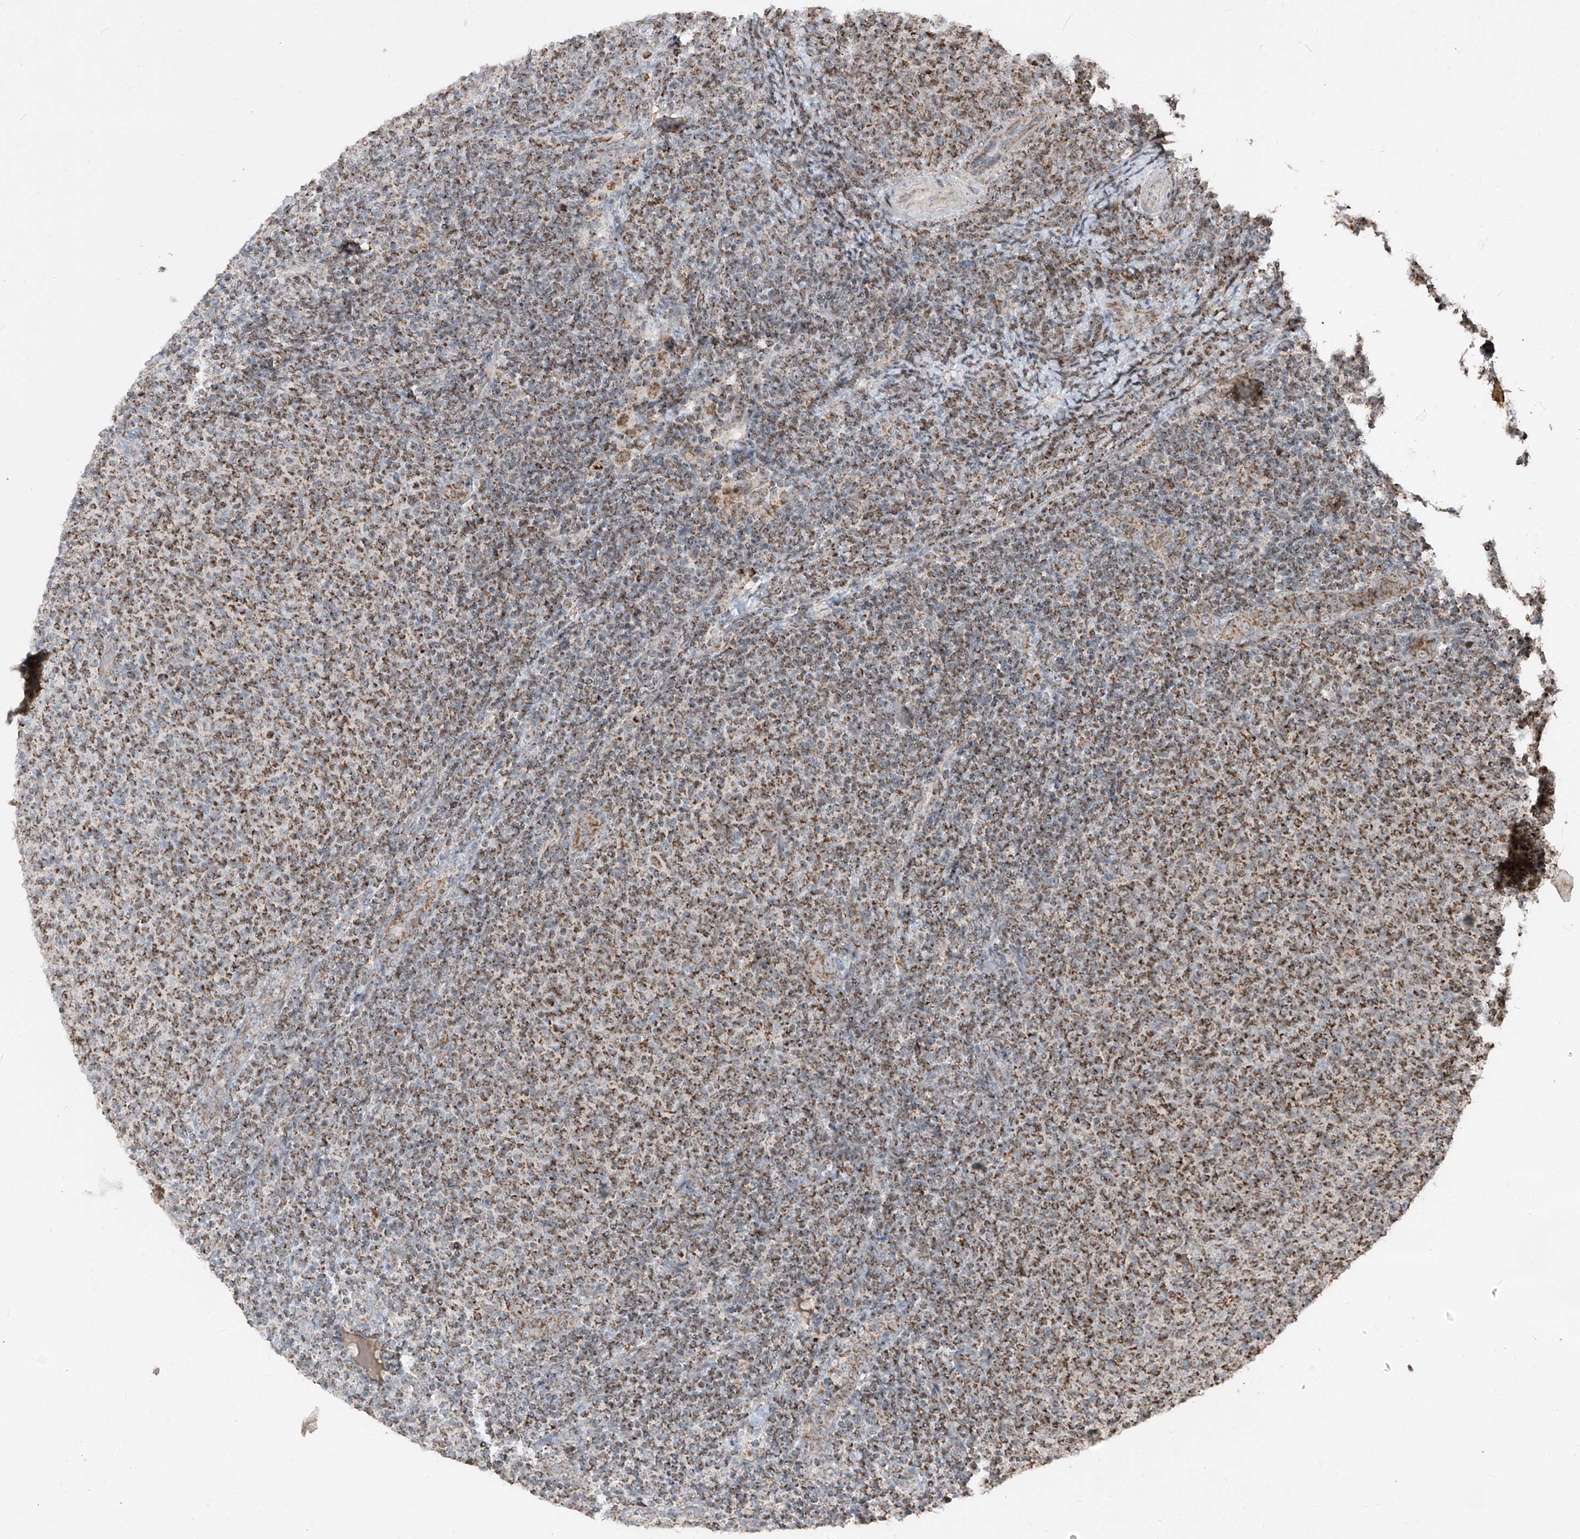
{"staining": {"intensity": "moderate", "quantity": ">75%", "location": "cytoplasmic/membranous"}, "tissue": "lymphoma", "cell_type": "Tumor cells", "image_type": "cancer", "snomed": [{"axis": "morphology", "description": "Malignant lymphoma, non-Hodgkin's type, Low grade"}, {"axis": "topography", "description": "Lymph node"}], "caption": "This image reveals IHC staining of malignant lymphoma, non-Hodgkin's type (low-grade), with medium moderate cytoplasmic/membranous staining in approximately >75% of tumor cells.", "gene": "NDUFB3", "patient": {"sex": "male", "age": 66}}